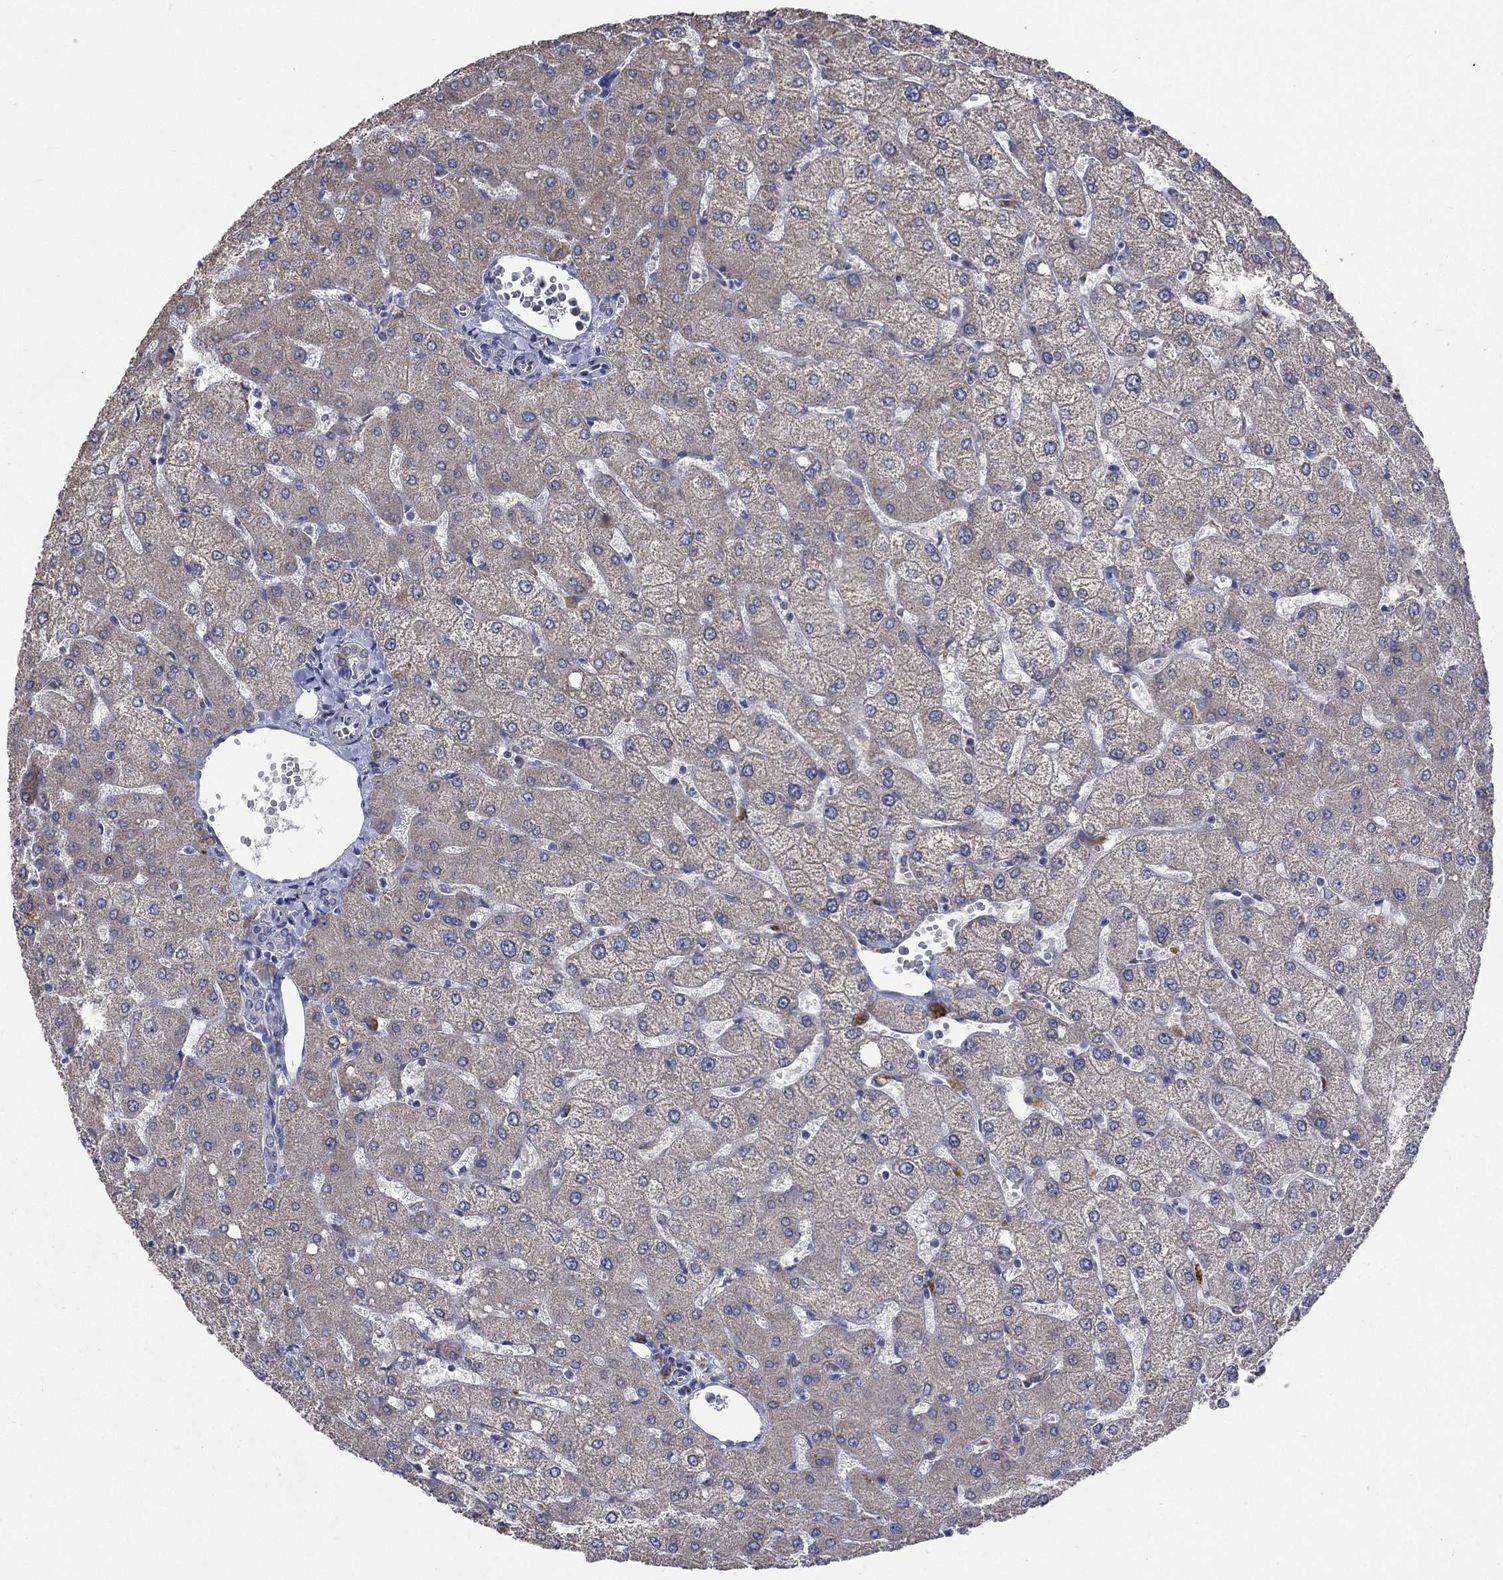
{"staining": {"intensity": "negative", "quantity": "none", "location": "none"}, "tissue": "liver", "cell_type": "Cholangiocytes", "image_type": "normal", "snomed": [{"axis": "morphology", "description": "Normal tissue, NOS"}, {"axis": "topography", "description": "Liver"}], "caption": "Cholangiocytes are negative for protein expression in normal human liver. (DAB (3,3'-diaminobenzidine) immunohistochemistry with hematoxylin counter stain).", "gene": "UGT8", "patient": {"sex": "female", "age": 54}}